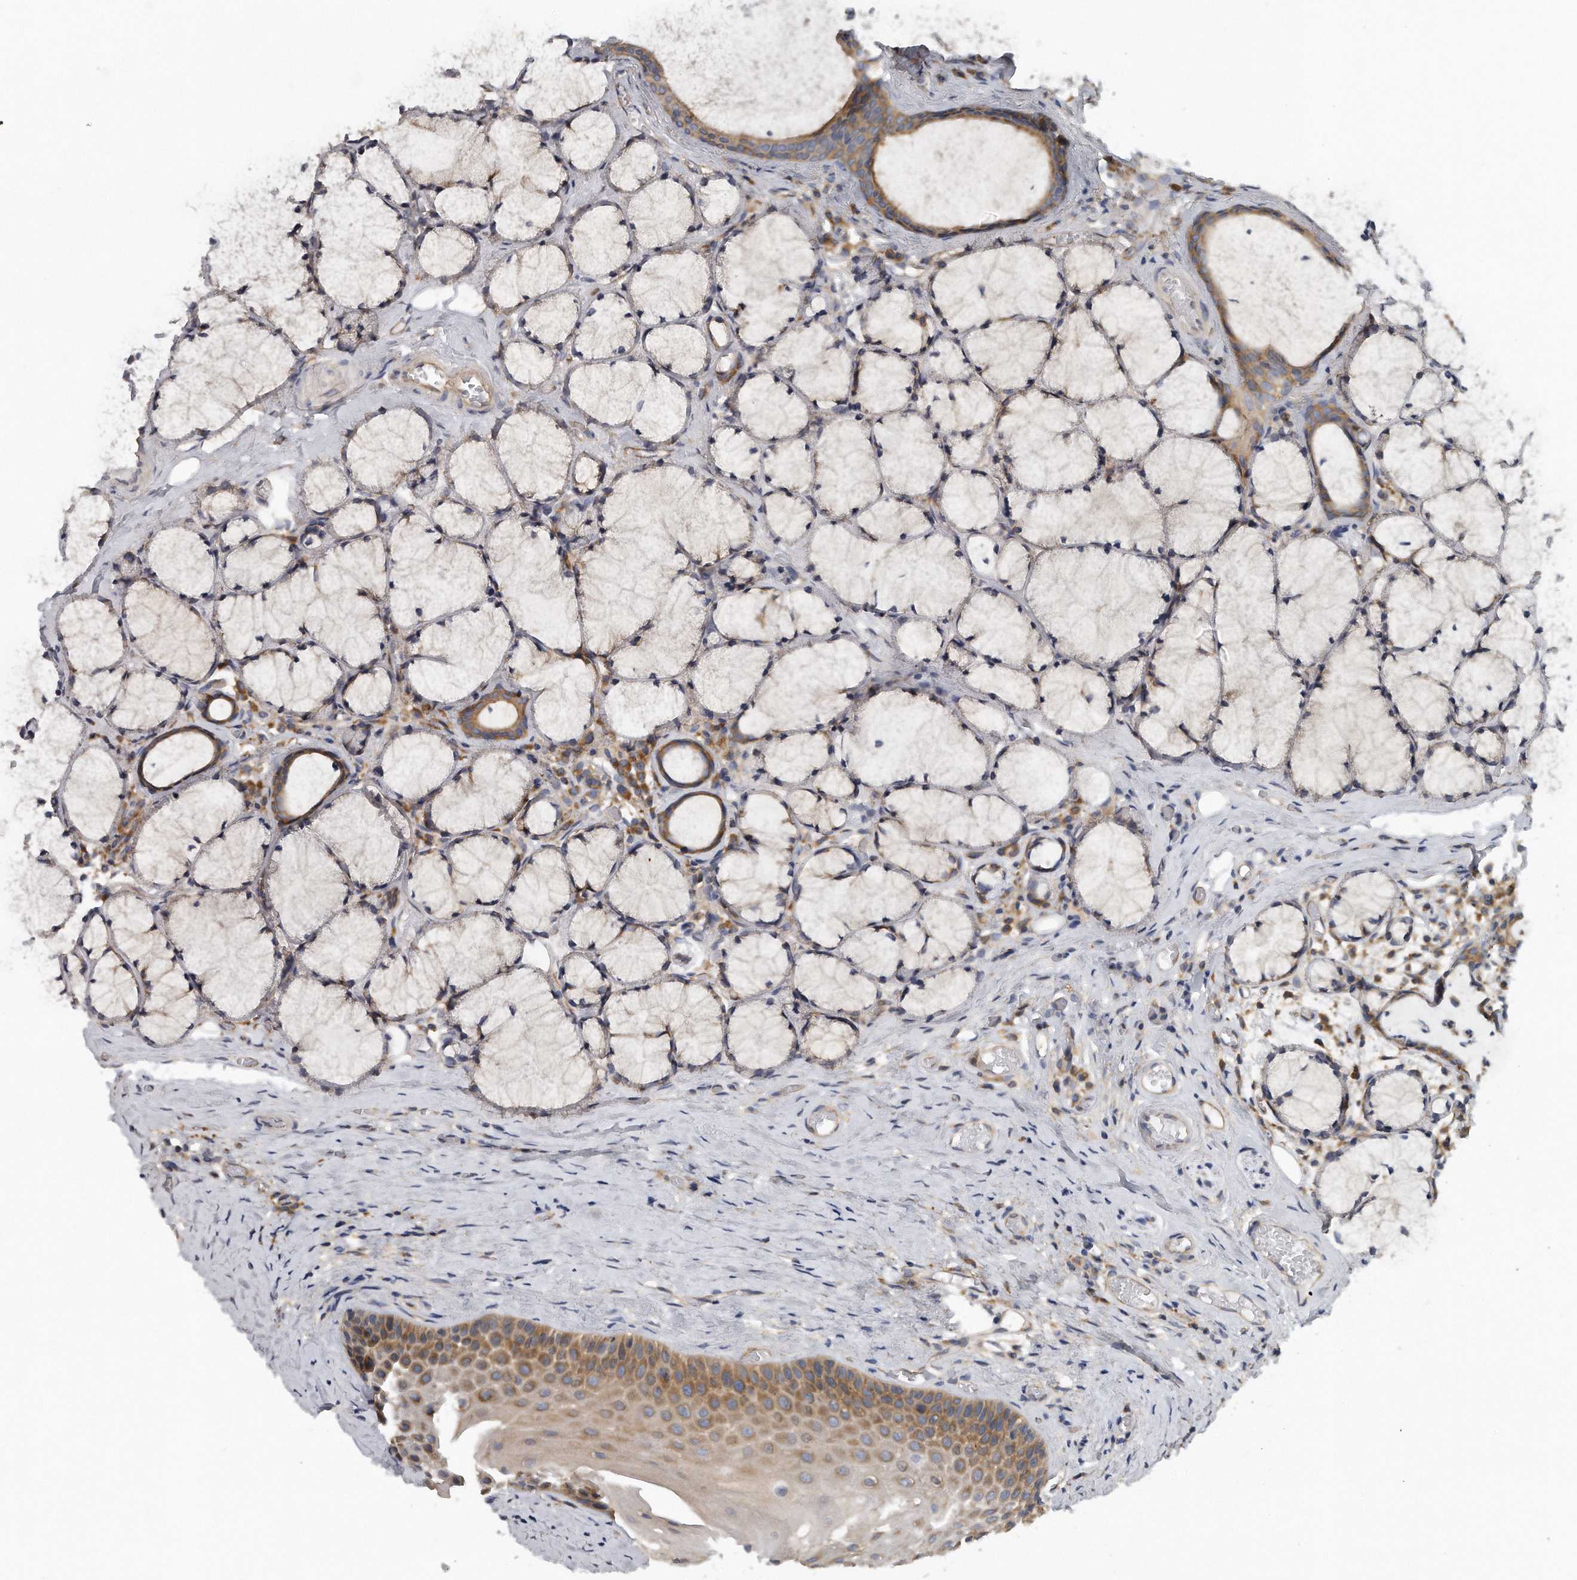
{"staining": {"intensity": "strong", "quantity": "25%-75%", "location": "cytoplasmic/membranous"}, "tissue": "oral mucosa", "cell_type": "Squamous epithelial cells", "image_type": "normal", "snomed": [{"axis": "morphology", "description": "Normal tissue, NOS"}, {"axis": "topography", "description": "Oral tissue"}], "caption": "Human oral mucosa stained for a protein (brown) displays strong cytoplasmic/membranous positive staining in approximately 25%-75% of squamous epithelial cells.", "gene": "EIF3I", "patient": {"sex": "male", "age": 66}}